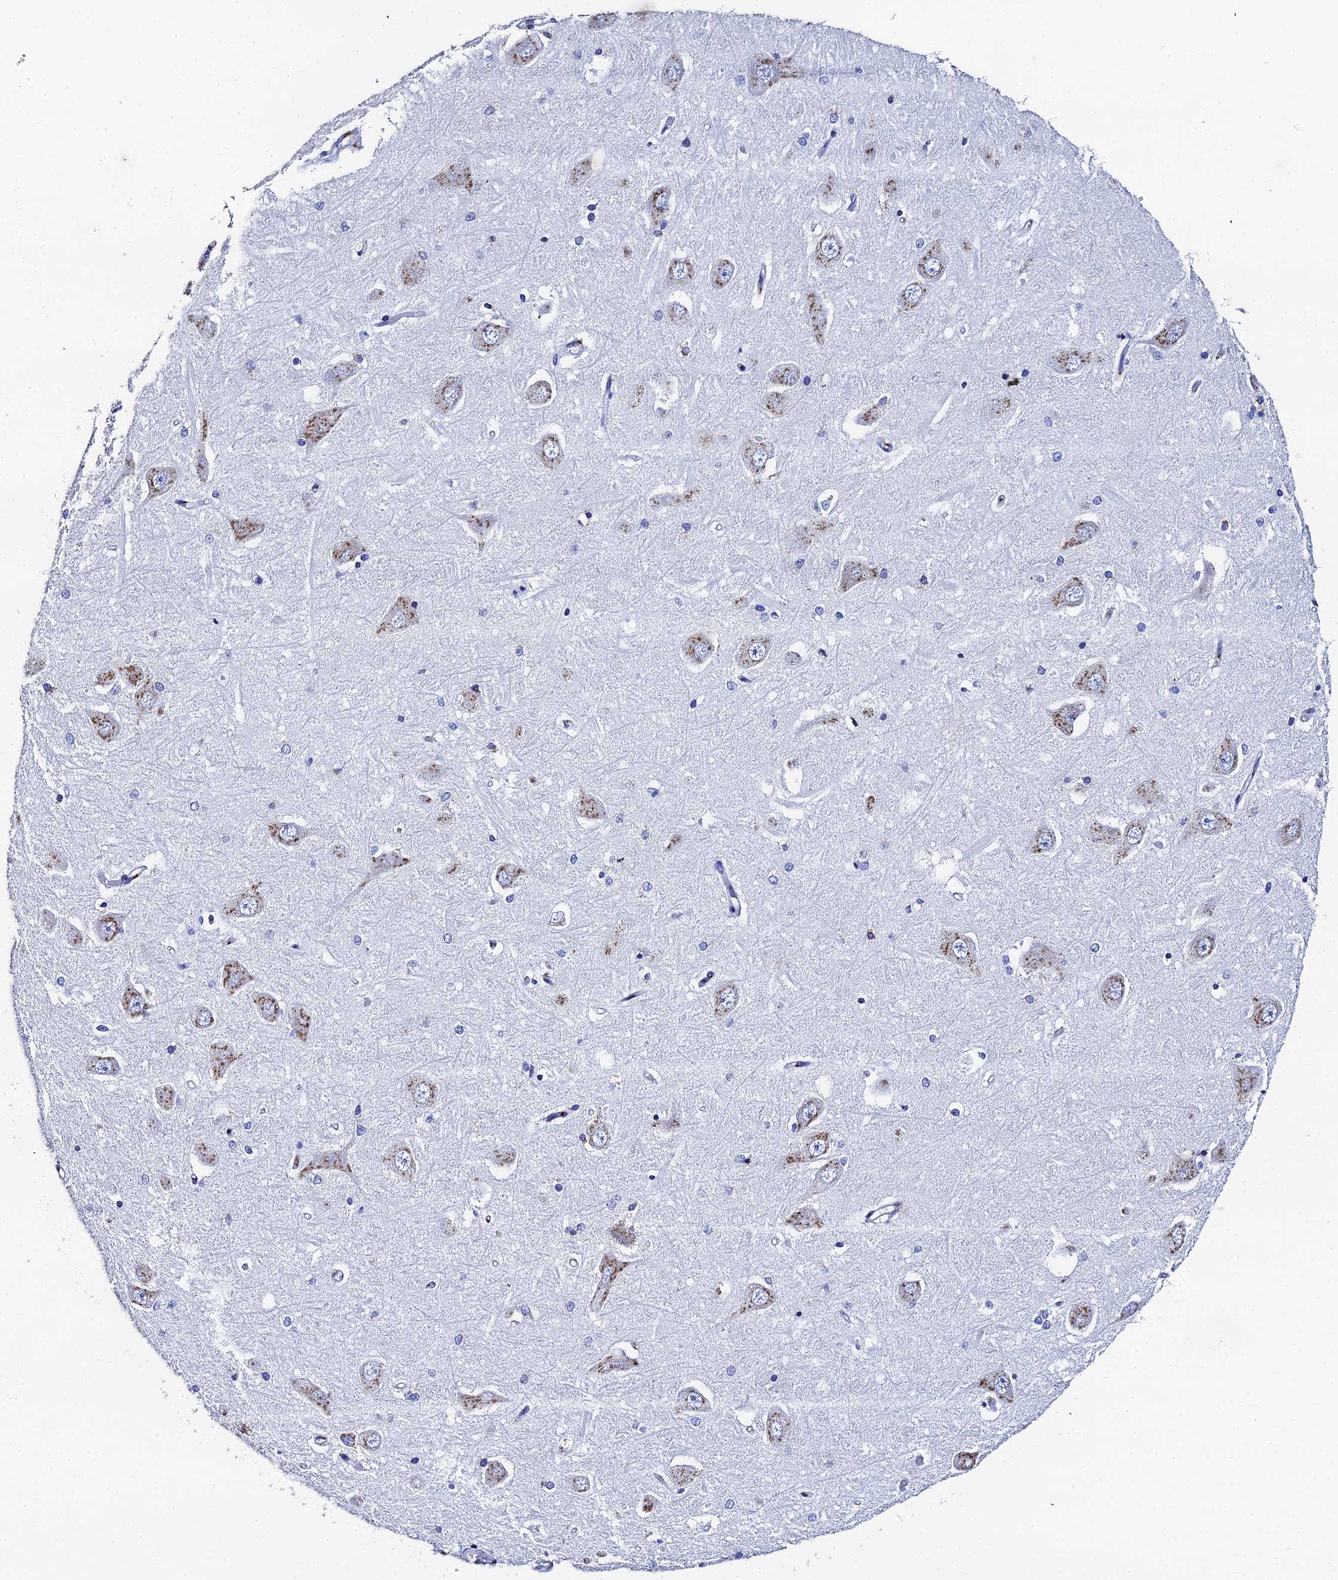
{"staining": {"intensity": "negative", "quantity": "none", "location": "none"}, "tissue": "hippocampus", "cell_type": "Glial cells", "image_type": "normal", "snomed": [{"axis": "morphology", "description": "Normal tissue, NOS"}, {"axis": "topography", "description": "Hippocampus"}], "caption": "Glial cells show no significant protein expression in normal hippocampus. (Brightfield microscopy of DAB (3,3'-diaminobenzidine) immunohistochemistry (IHC) at high magnification).", "gene": "ENSG00000268674", "patient": {"sex": "male", "age": 45}}